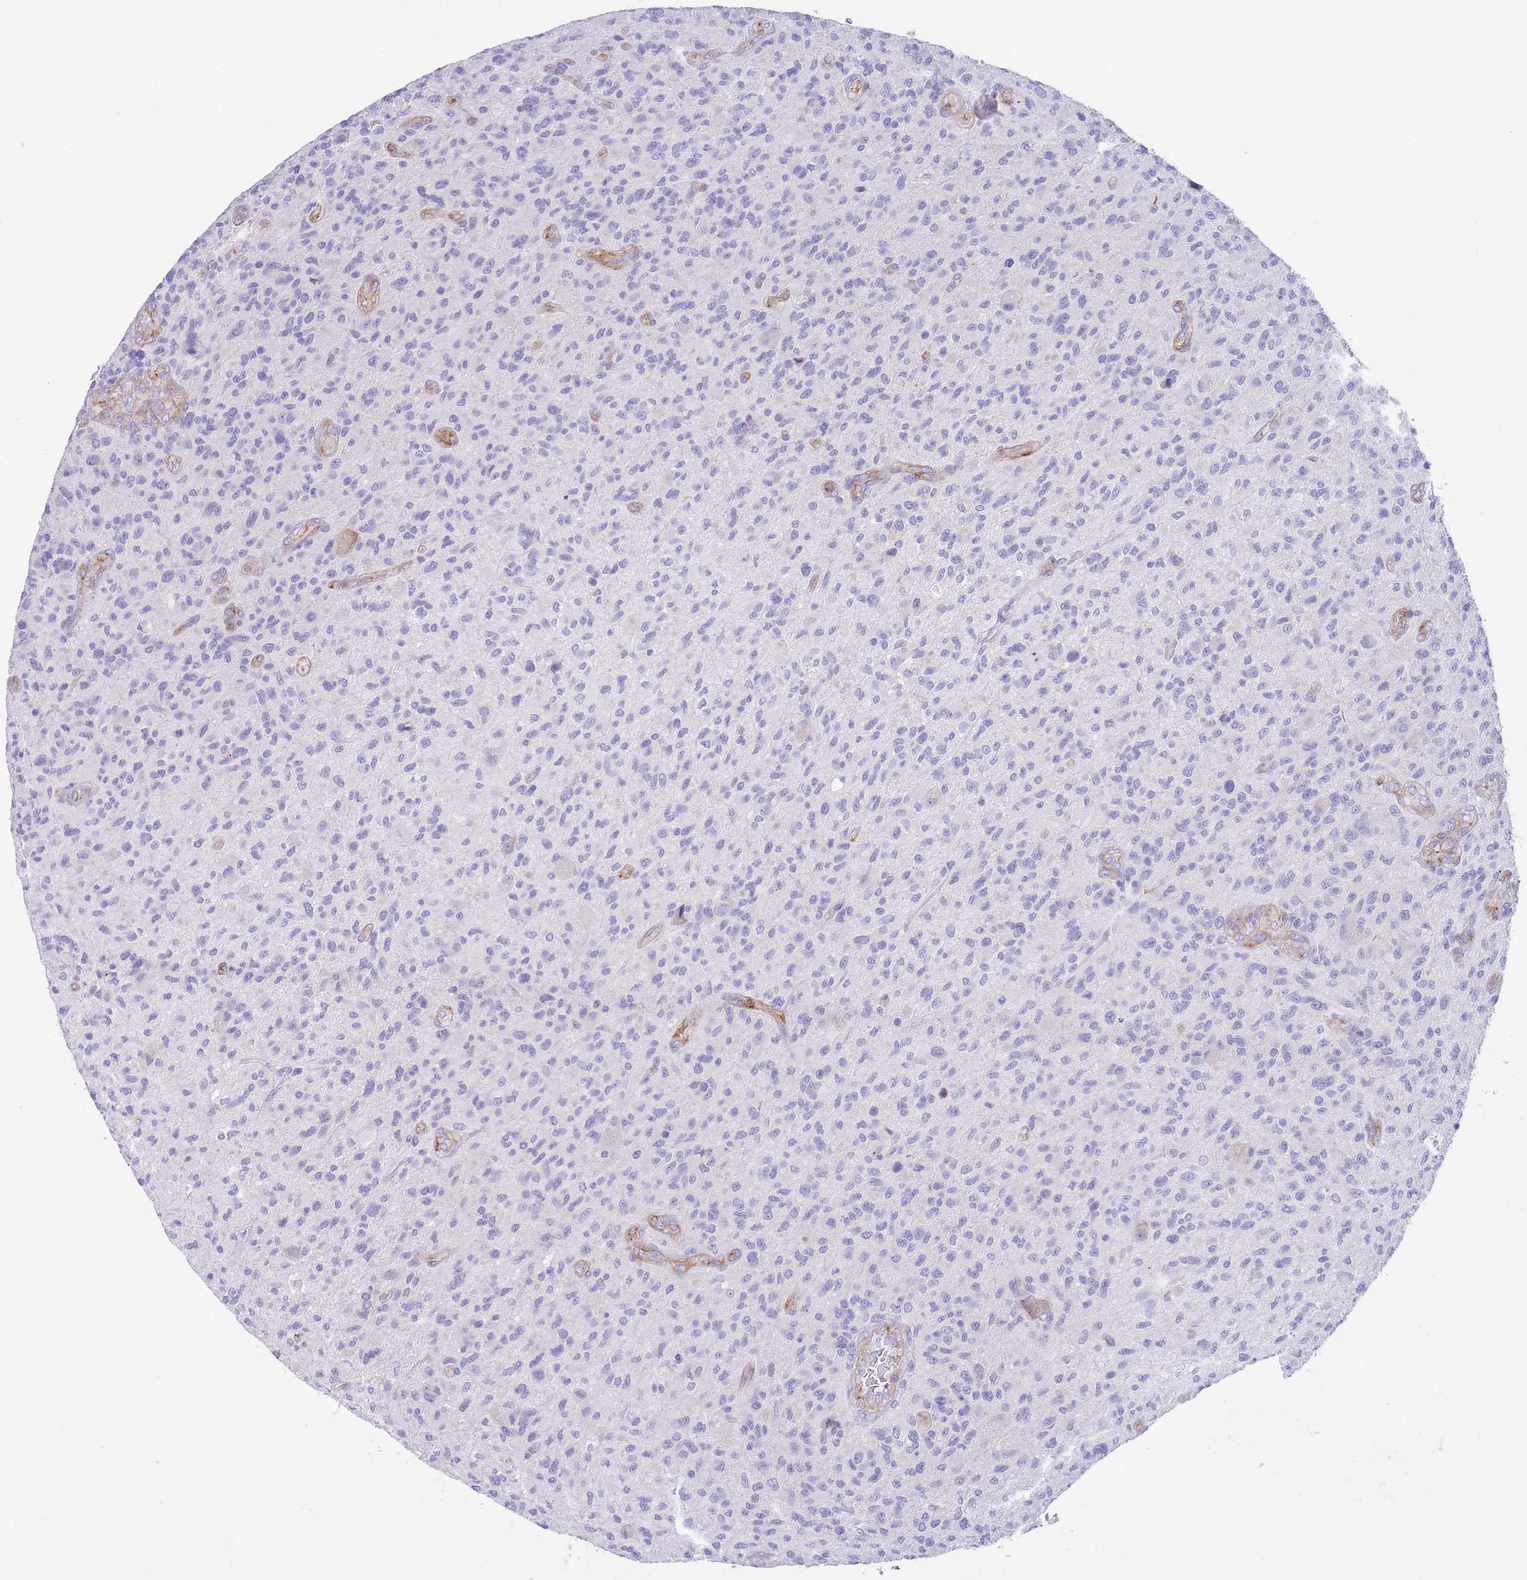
{"staining": {"intensity": "negative", "quantity": "none", "location": "none"}, "tissue": "glioma", "cell_type": "Tumor cells", "image_type": "cancer", "snomed": [{"axis": "morphology", "description": "Glioma, malignant, High grade"}, {"axis": "topography", "description": "Brain"}], "caption": "The IHC histopathology image has no significant staining in tumor cells of glioma tissue.", "gene": "DET1", "patient": {"sex": "male", "age": 47}}